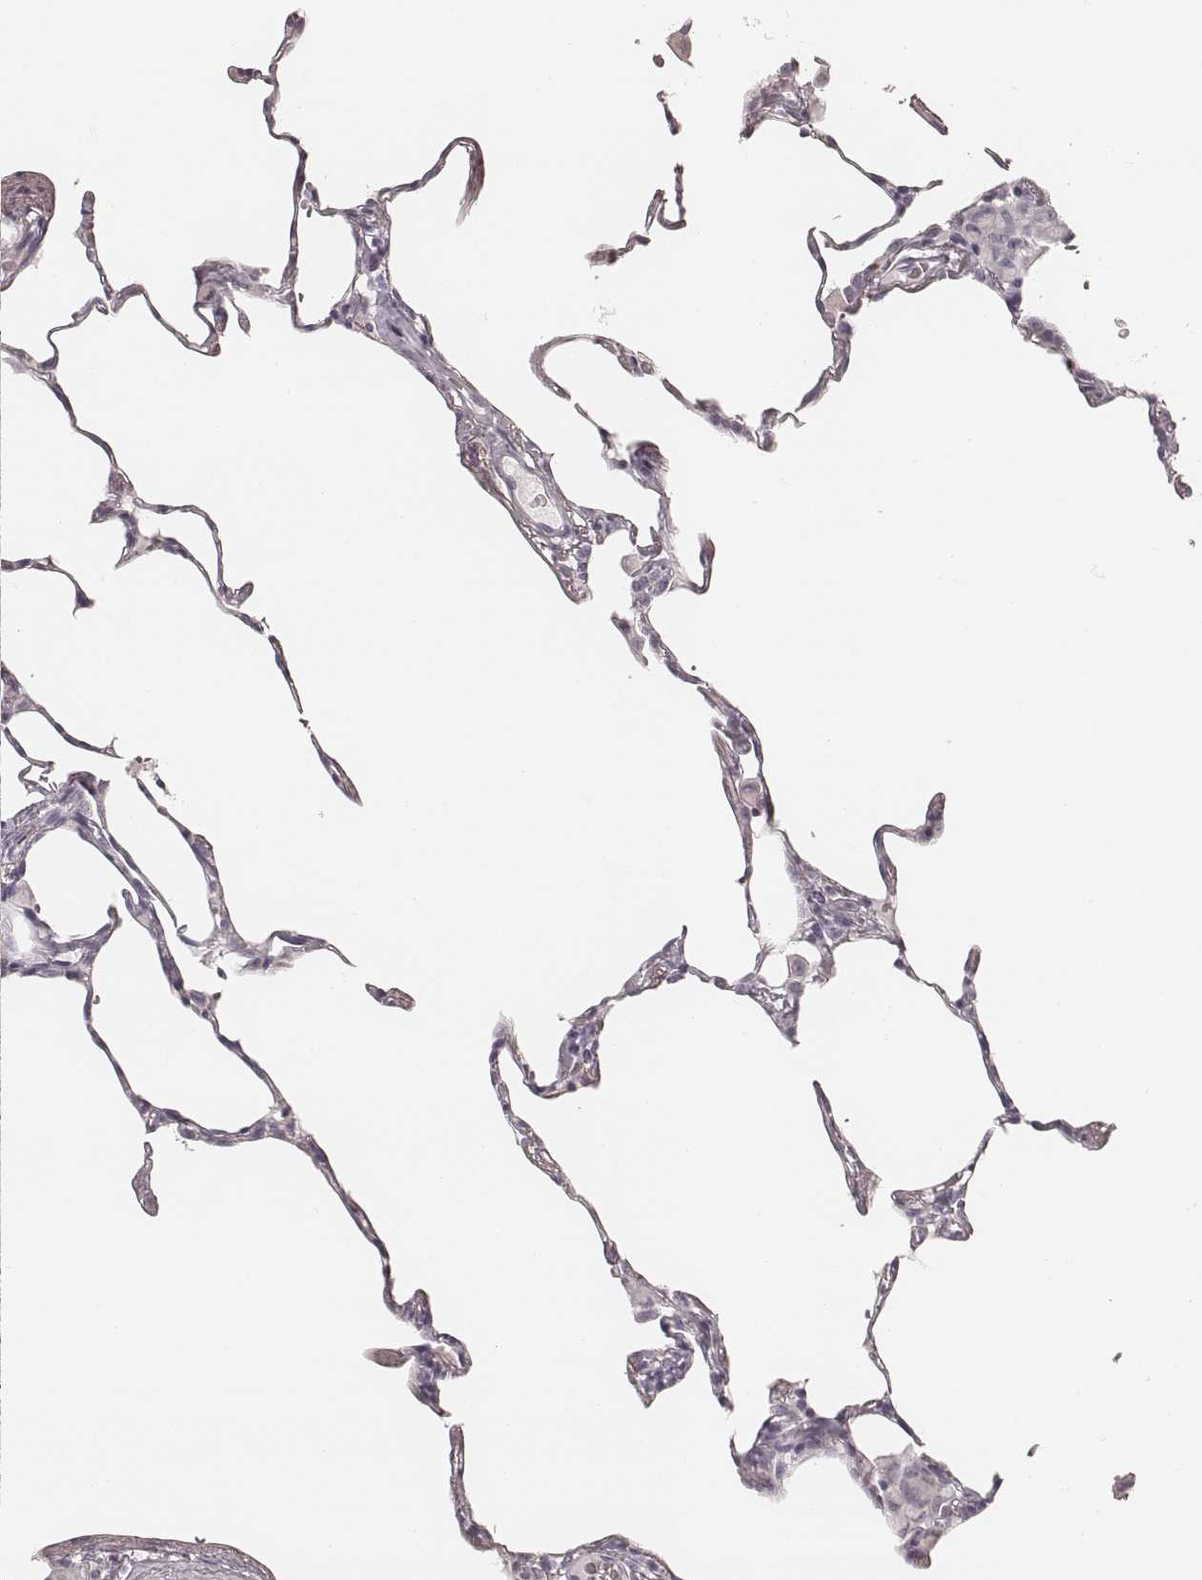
{"staining": {"intensity": "negative", "quantity": "none", "location": "none"}, "tissue": "lung", "cell_type": "Alveolar cells", "image_type": "normal", "snomed": [{"axis": "morphology", "description": "Normal tissue, NOS"}, {"axis": "topography", "description": "Lung"}], "caption": "Micrograph shows no significant protein staining in alveolar cells of unremarkable lung.", "gene": "TEX37", "patient": {"sex": "female", "age": 57}}